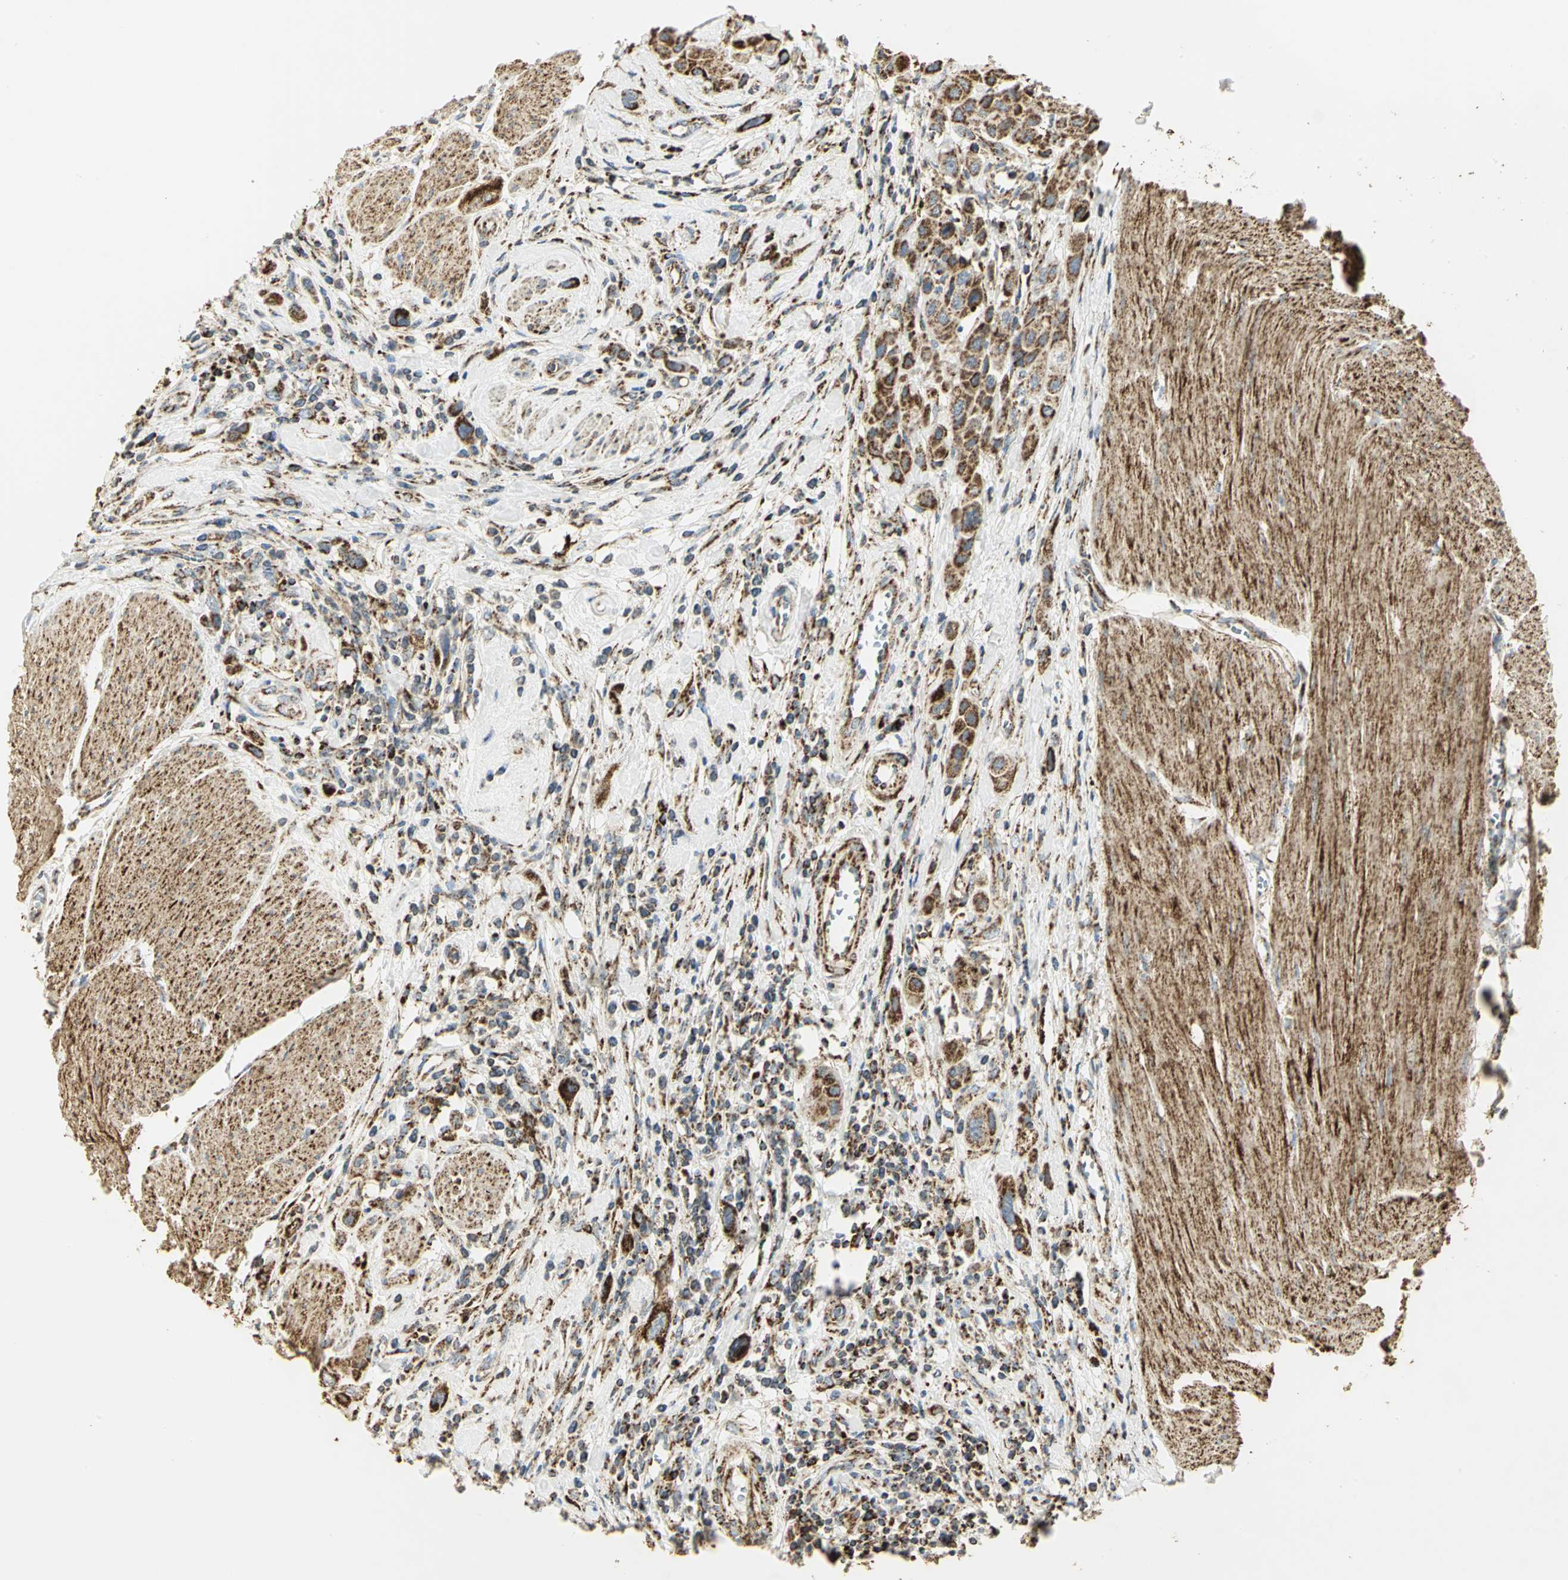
{"staining": {"intensity": "strong", "quantity": ">75%", "location": "cytoplasmic/membranous"}, "tissue": "urothelial cancer", "cell_type": "Tumor cells", "image_type": "cancer", "snomed": [{"axis": "morphology", "description": "Urothelial carcinoma, High grade"}, {"axis": "topography", "description": "Urinary bladder"}], "caption": "IHC (DAB (3,3'-diaminobenzidine)) staining of urothelial carcinoma (high-grade) displays strong cytoplasmic/membranous protein positivity in approximately >75% of tumor cells. The protein of interest is shown in brown color, while the nuclei are stained blue.", "gene": "VDAC1", "patient": {"sex": "male", "age": 50}}